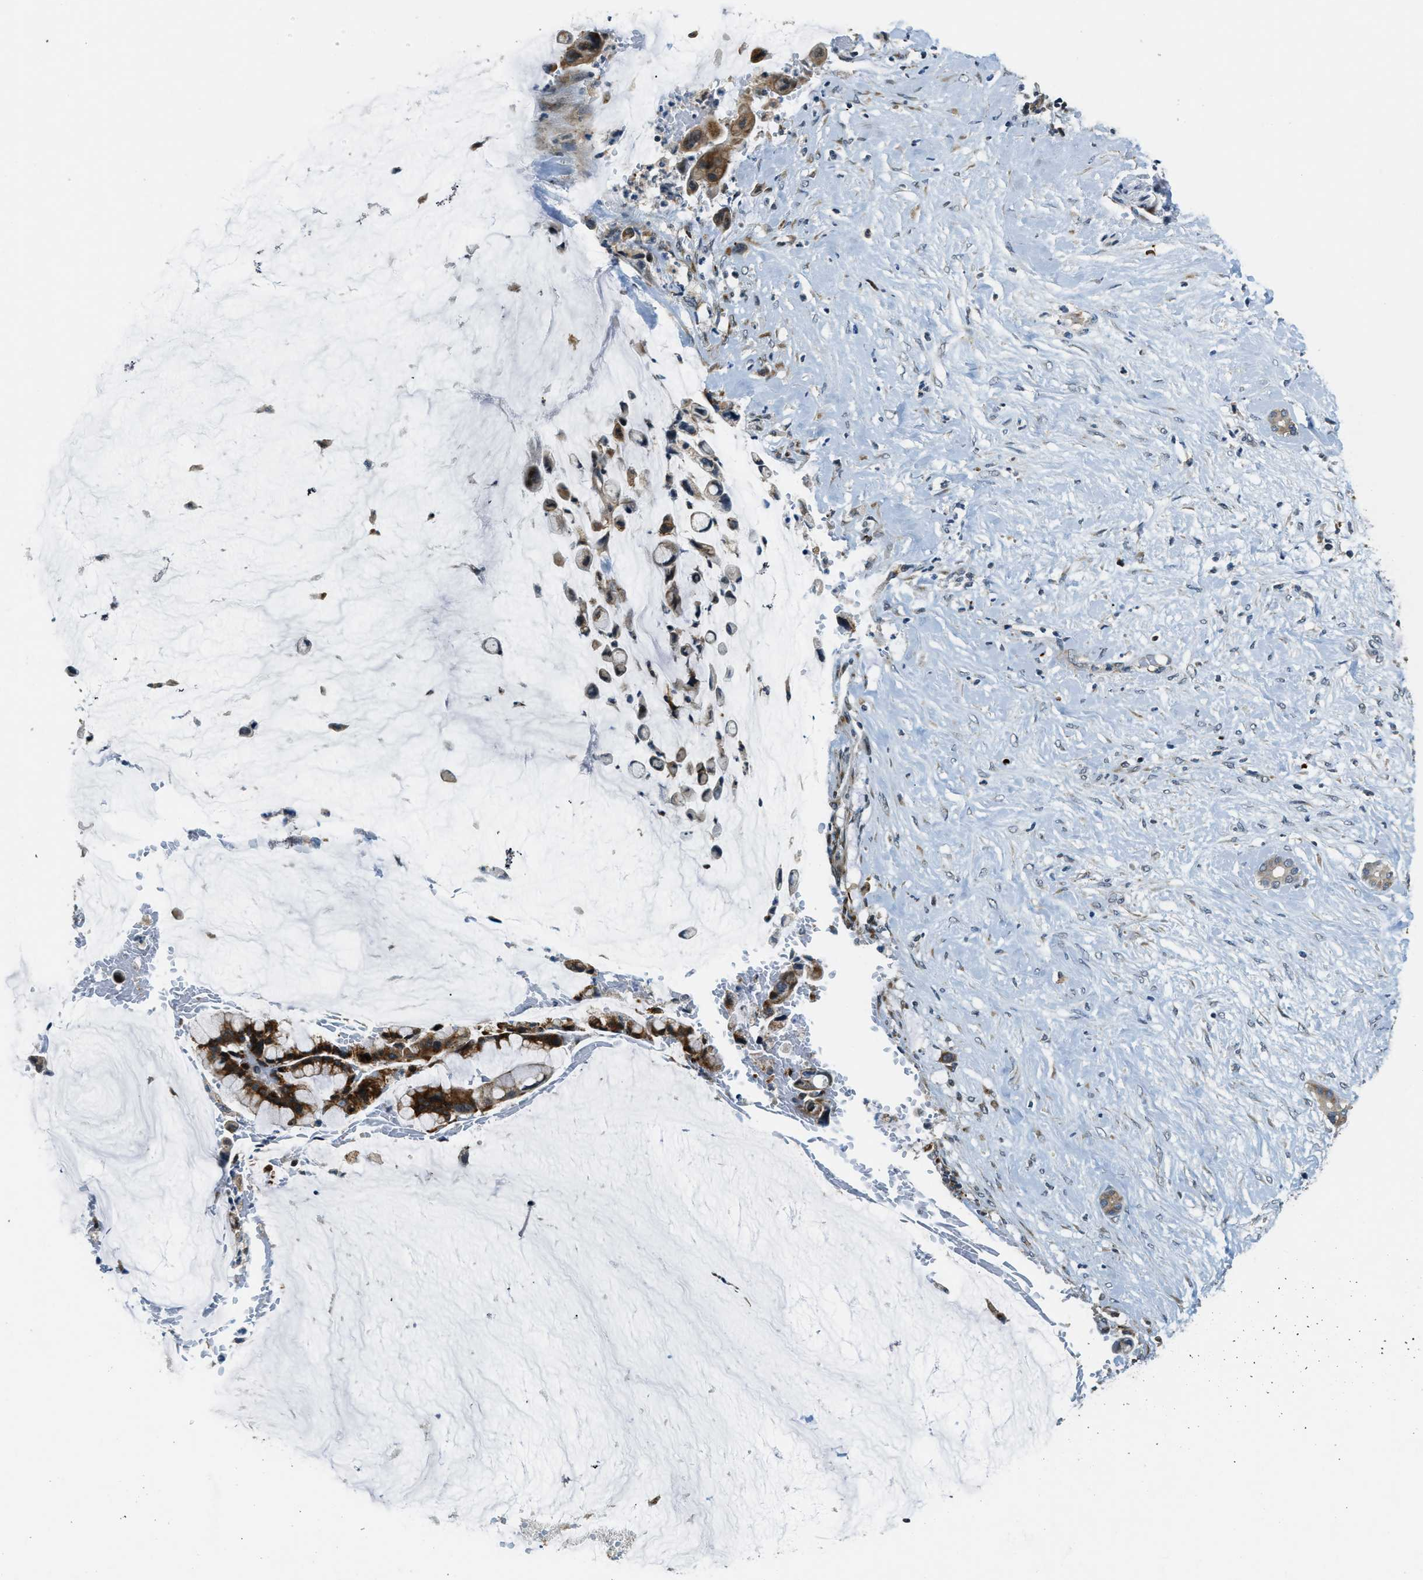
{"staining": {"intensity": "strong", "quantity": ">75%", "location": "cytoplasmic/membranous"}, "tissue": "pancreatic cancer", "cell_type": "Tumor cells", "image_type": "cancer", "snomed": [{"axis": "morphology", "description": "Adenocarcinoma, NOS"}, {"axis": "topography", "description": "Pancreas"}], "caption": "Tumor cells show strong cytoplasmic/membranous expression in about >75% of cells in pancreatic cancer (adenocarcinoma).", "gene": "HERC2", "patient": {"sex": "male", "age": 41}}